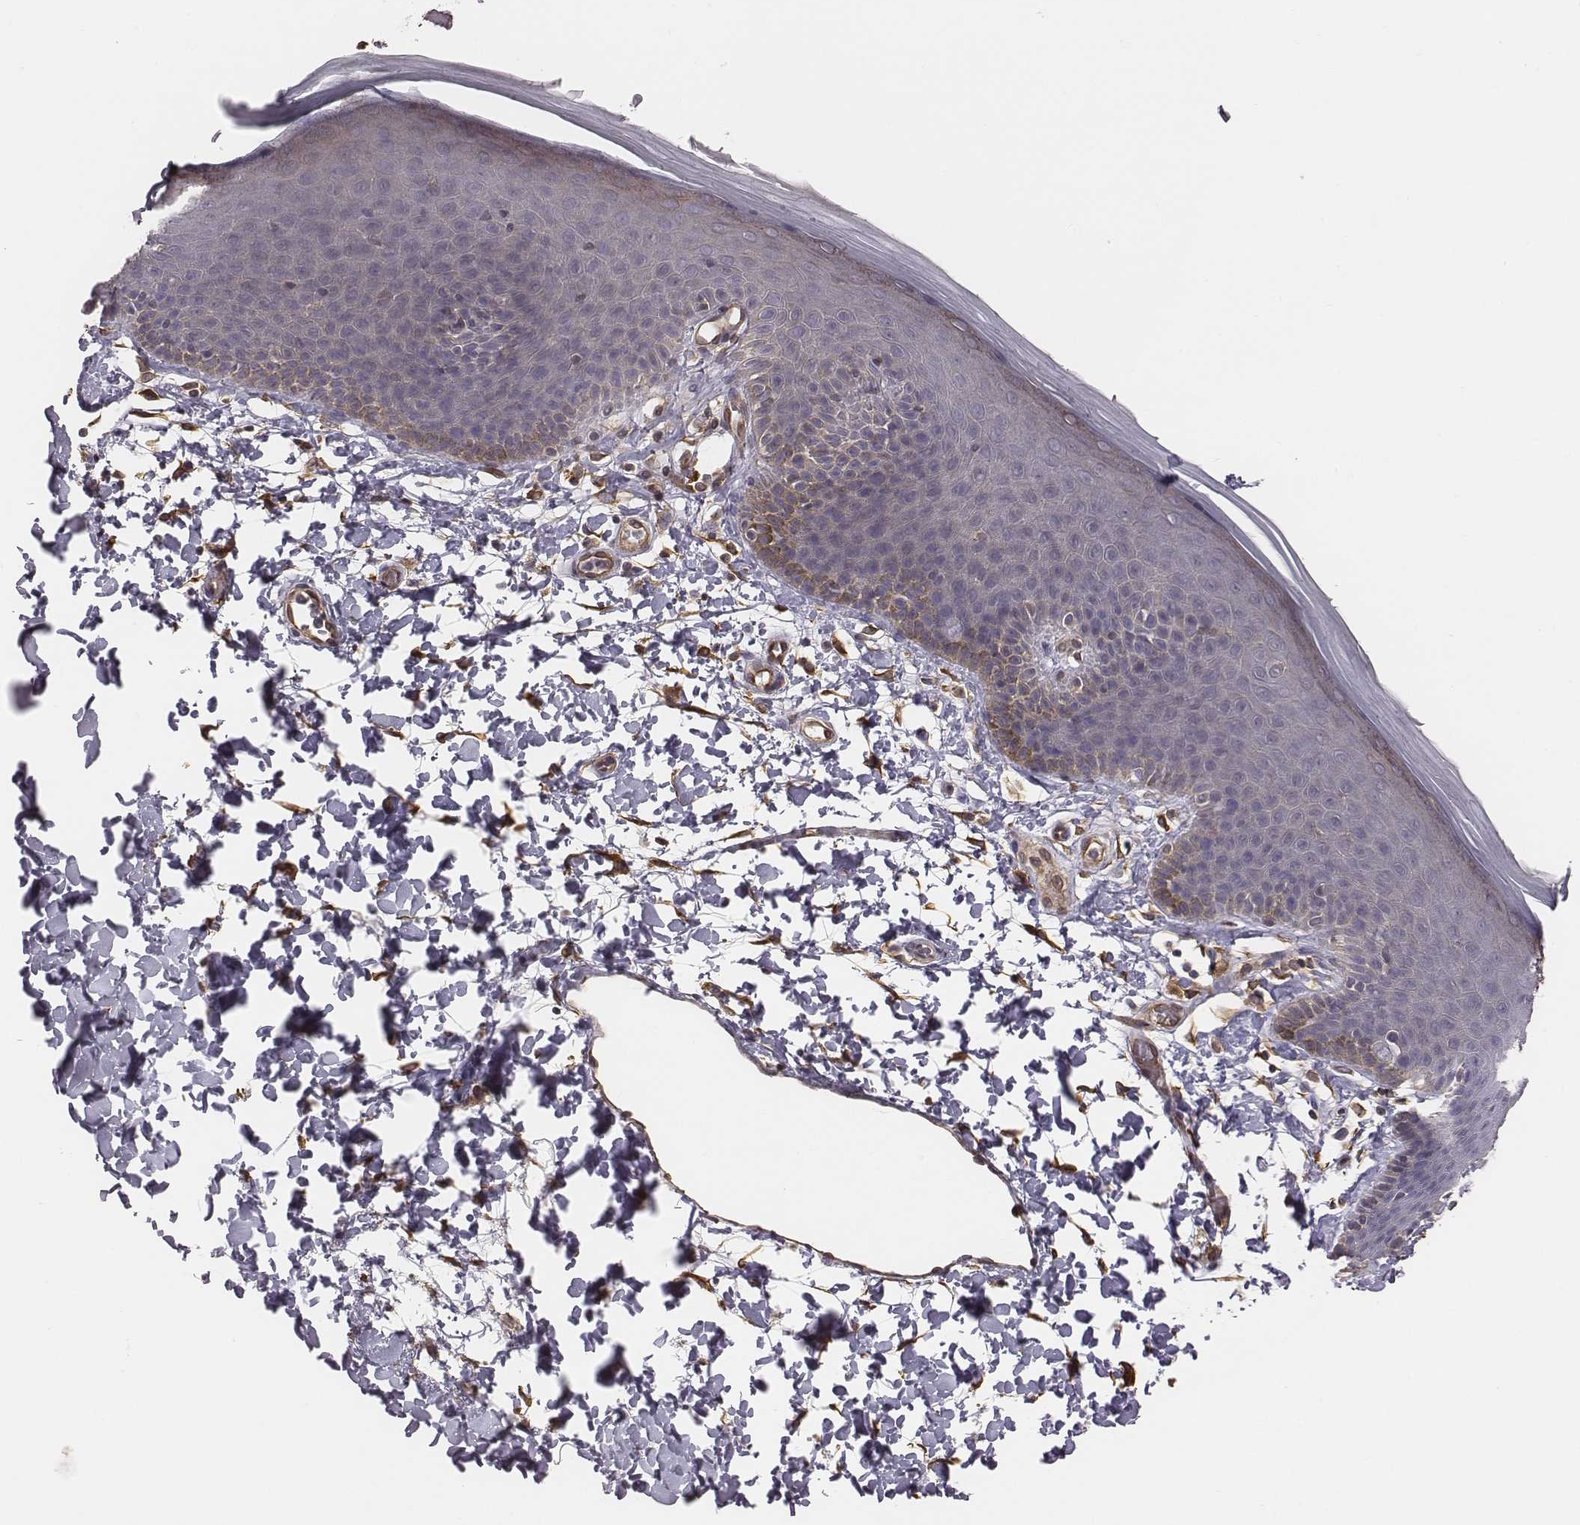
{"staining": {"intensity": "negative", "quantity": "none", "location": "none"}, "tissue": "skin", "cell_type": "Epidermal cells", "image_type": "normal", "snomed": [{"axis": "morphology", "description": "Normal tissue, NOS"}, {"axis": "topography", "description": "Anal"}], "caption": "Immunohistochemistry (IHC) of benign skin demonstrates no staining in epidermal cells. (Brightfield microscopy of DAB (3,3'-diaminobenzidine) immunohistochemistry (IHC) at high magnification).", "gene": "SCARF1", "patient": {"sex": "male", "age": 53}}